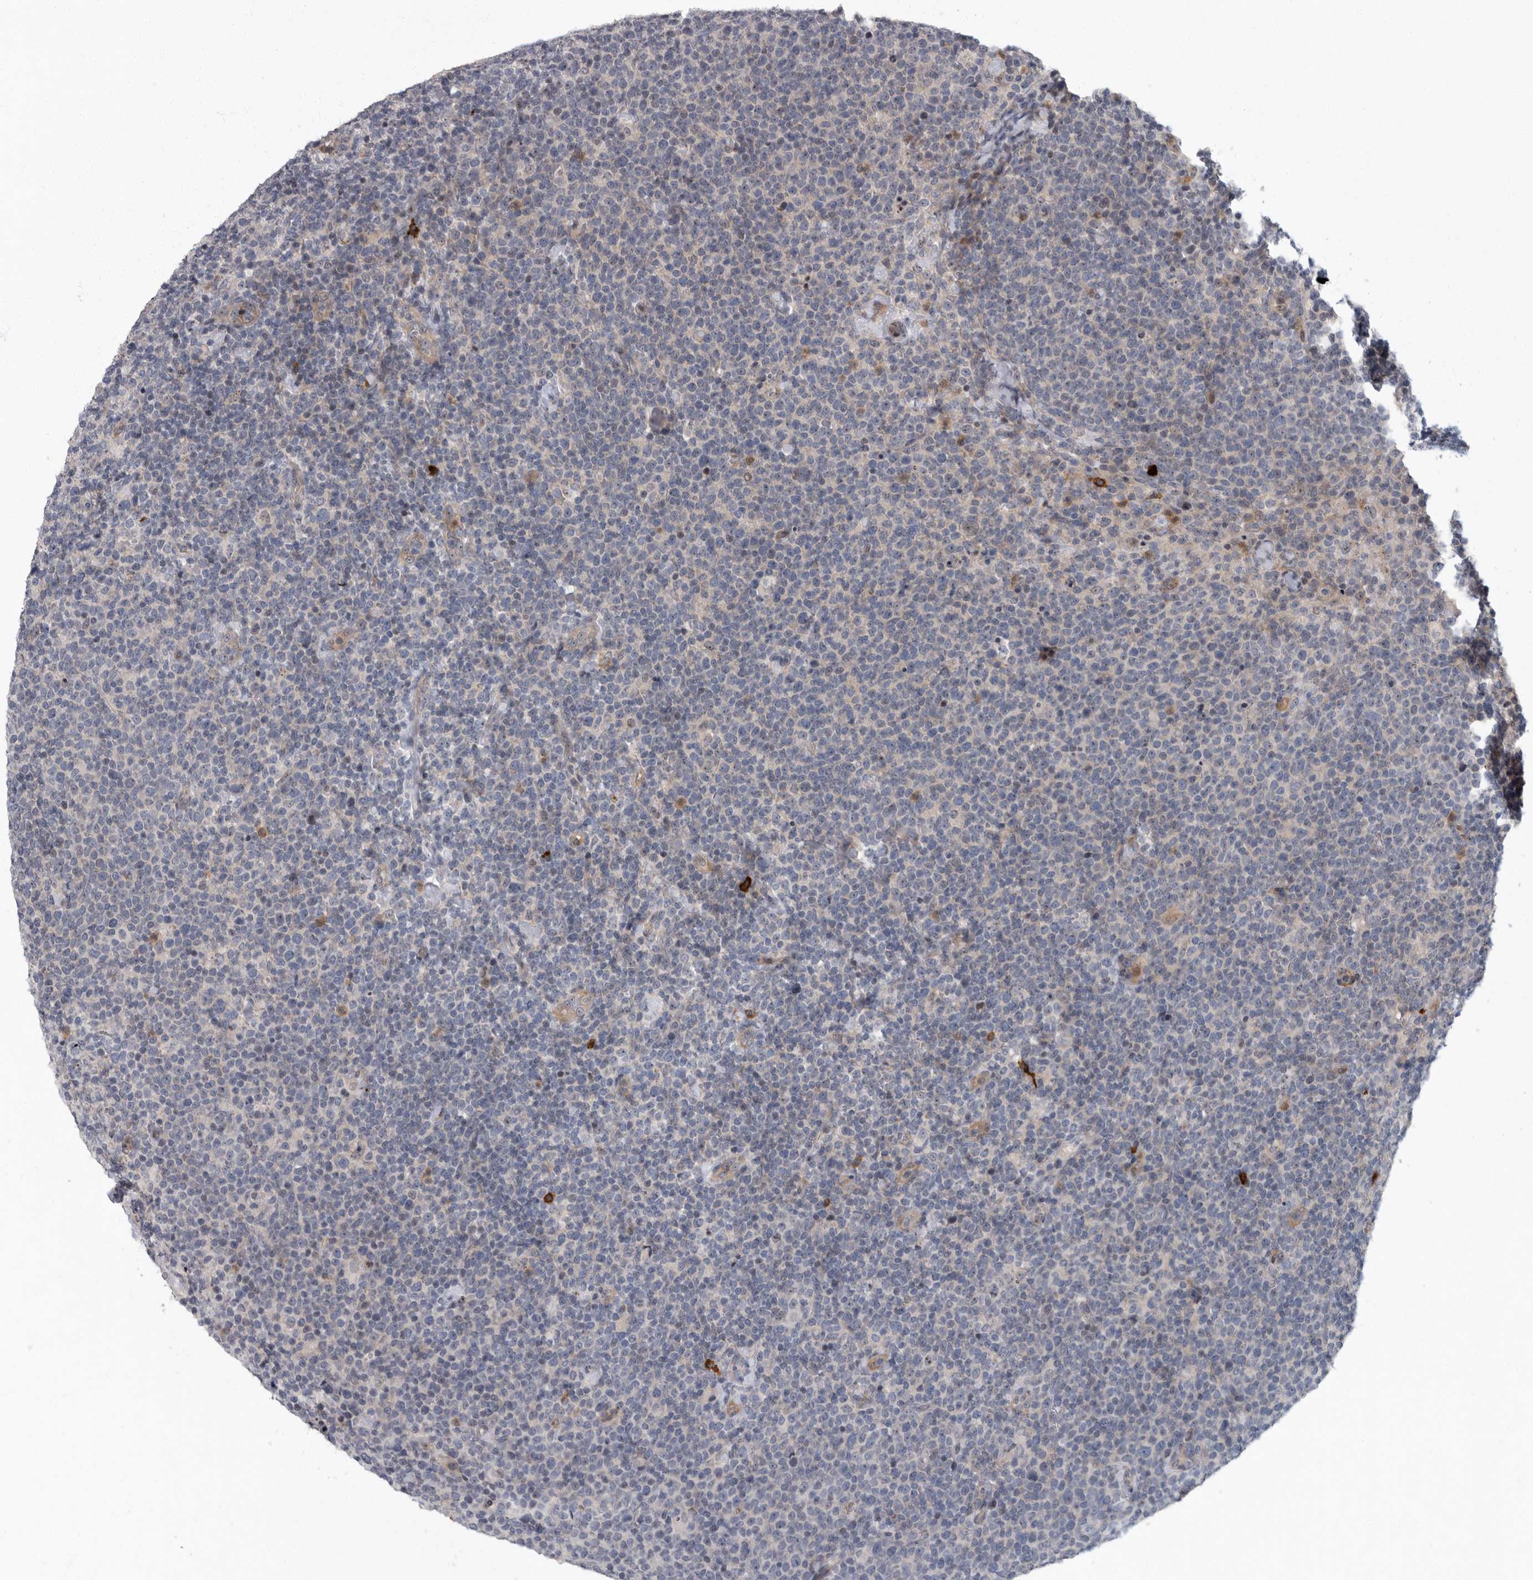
{"staining": {"intensity": "negative", "quantity": "none", "location": "none"}, "tissue": "lymphoma", "cell_type": "Tumor cells", "image_type": "cancer", "snomed": [{"axis": "morphology", "description": "Malignant lymphoma, non-Hodgkin's type, High grade"}, {"axis": "topography", "description": "Lymph node"}], "caption": "High magnification brightfield microscopy of lymphoma stained with DAB (brown) and counterstained with hematoxylin (blue): tumor cells show no significant staining.", "gene": "PDCD11", "patient": {"sex": "male", "age": 61}}